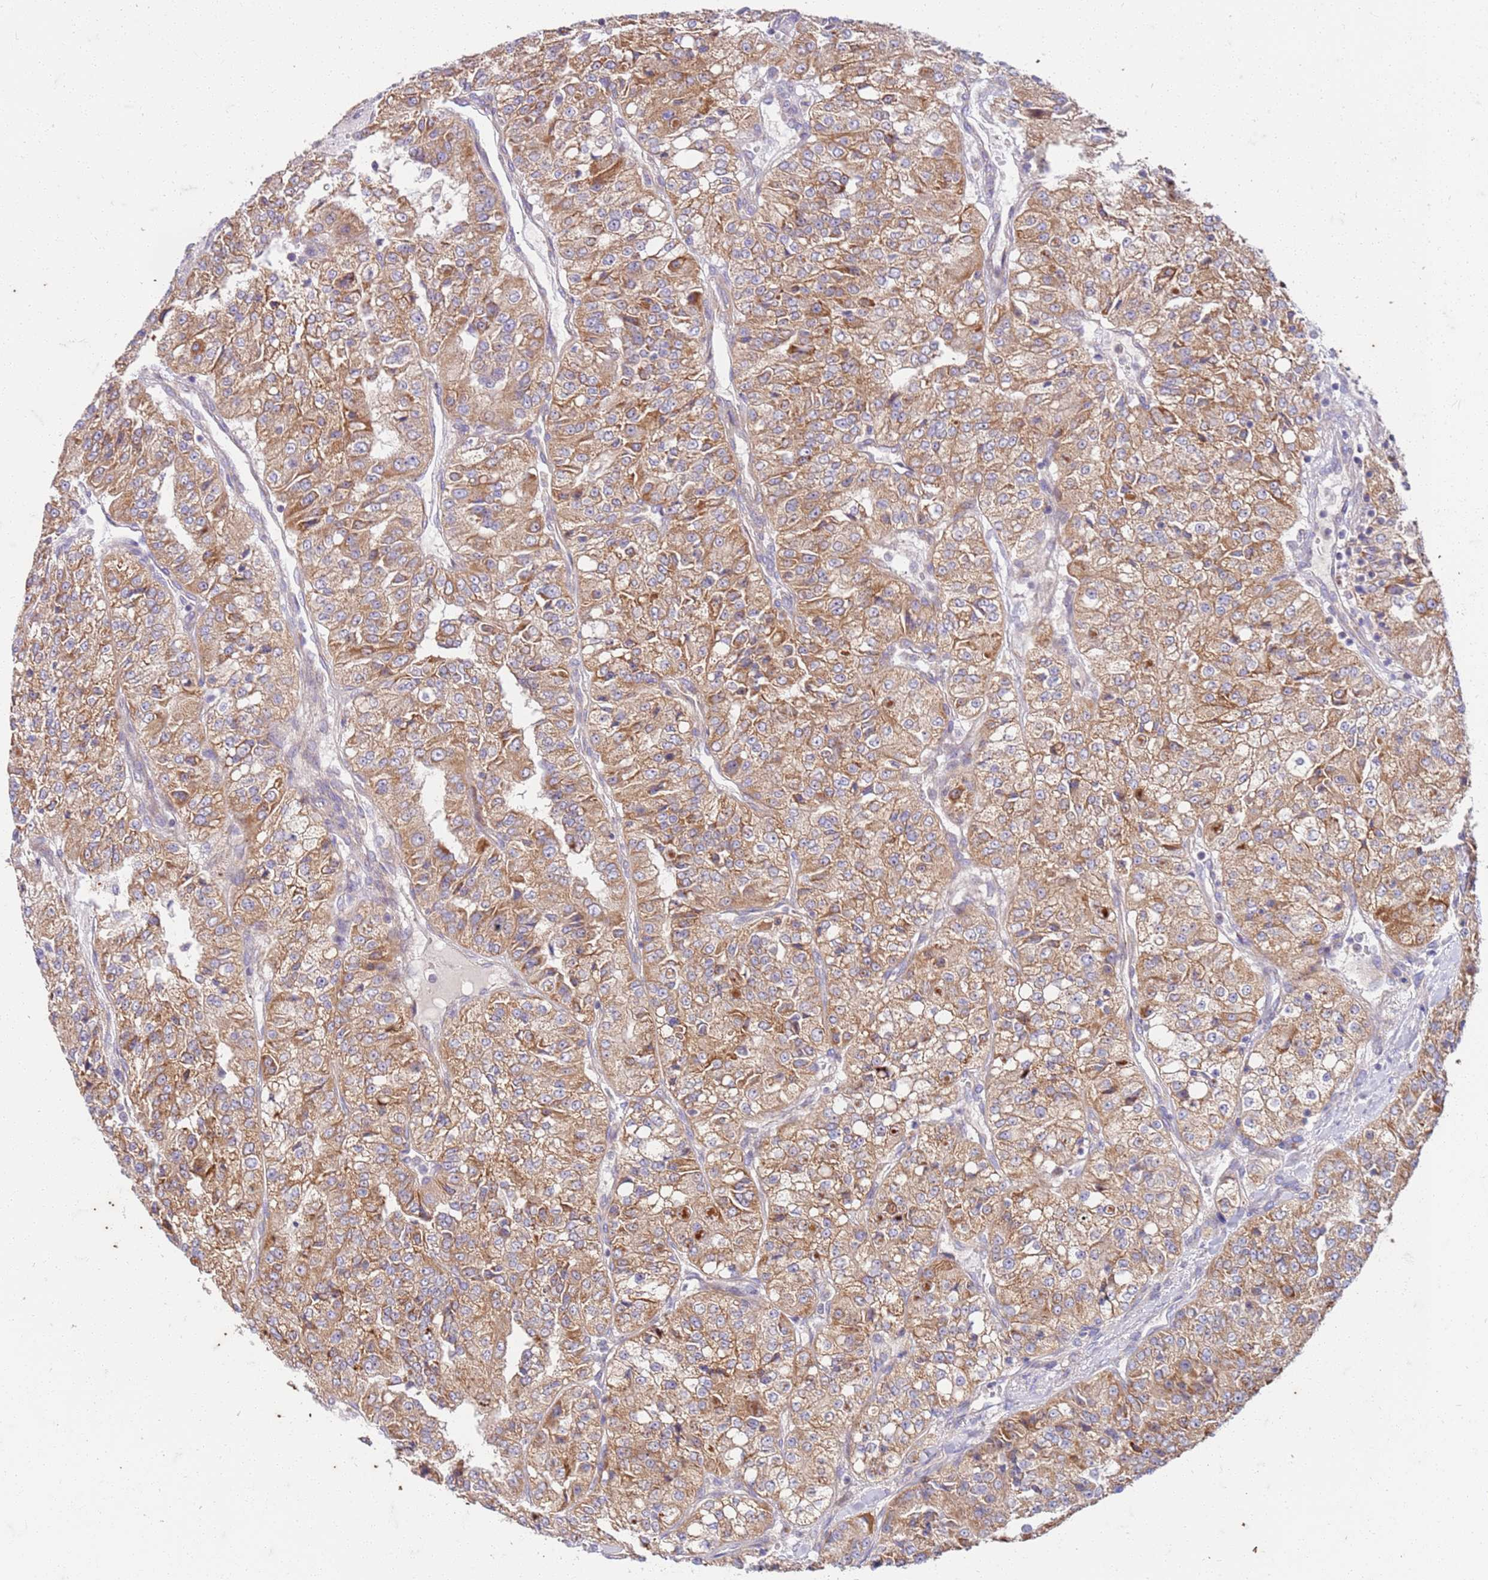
{"staining": {"intensity": "moderate", "quantity": ">75%", "location": "cytoplasmic/membranous"}, "tissue": "renal cancer", "cell_type": "Tumor cells", "image_type": "cancer", "snomed": [{"axis": "morphology", "description": "Adenocarcinoma, NOS"}, {"axis": "topography", "description": "Kidney"}], "caption": "Immunohistochemical staining of human renal adenocarcinoma reveals medium levels of moderate cytoplasmic/membranous positivity in approximately >75% of tumor cells. (DAB (3,3'-diaminobenzidine) IHC with brightfield microscopy, high magnification).", "gene": "OSBP", "patient": {"sex": "female", "age": 63}}